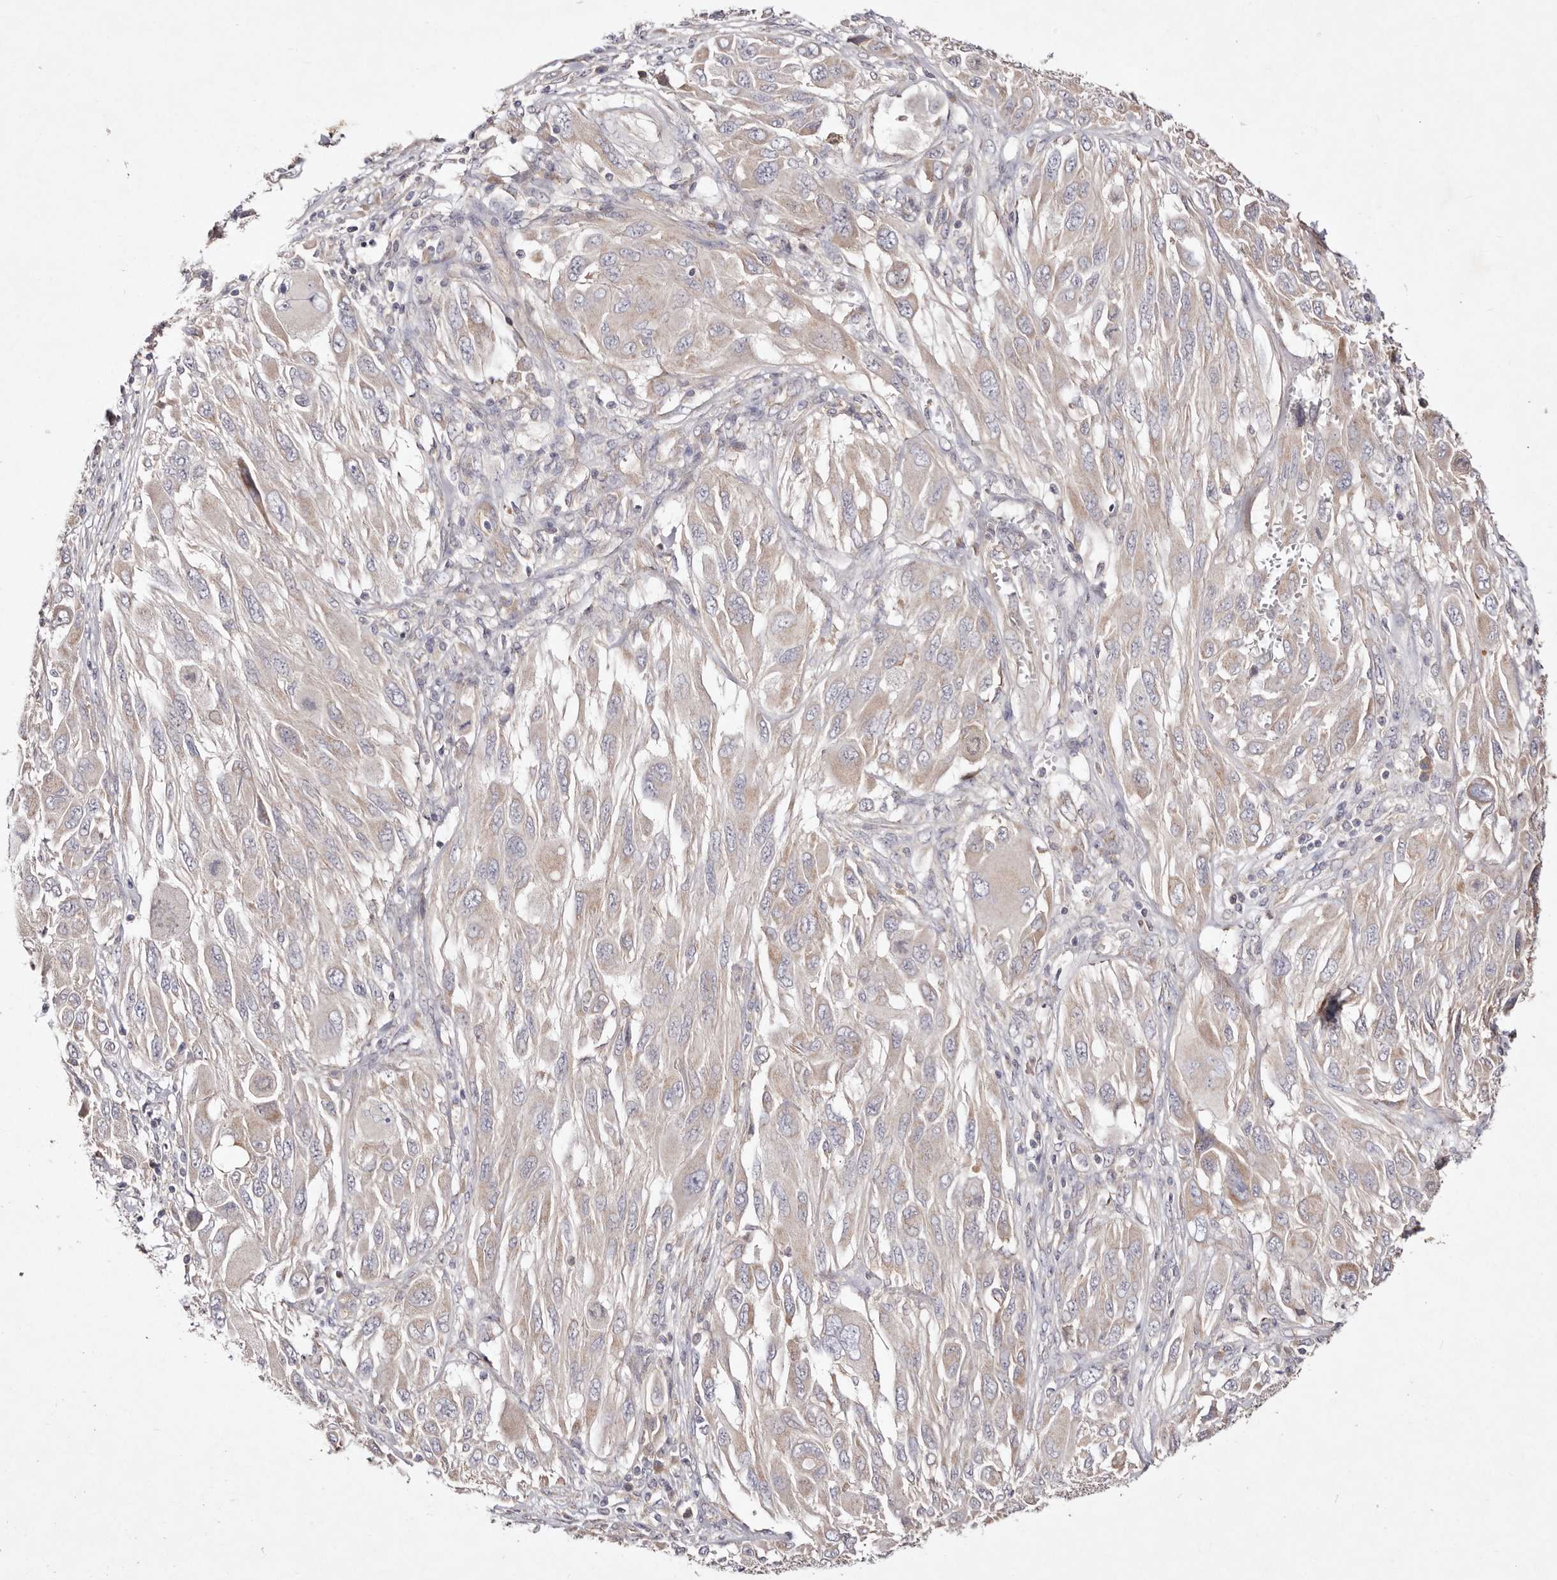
{"staining": {"intensity": "weak", "quantity": ">75%", "location": "cytoplasmic/membranous"}, "tissue": "melanoma", "cell_type": "Tumor cells", "image_type": "cancer", "snomed": [{"axis": "morphology", "description": "Malignant melanoma, NOS"}, {"axis": "topography", "description": "Skin"}], "caption": "Brown immunohistochemical staining in human melanoma reveals weak cytoplasmic/membranous positivity in approximately >75% of tumor cells.", "gene": "TSC2", "patient": {"sex": "female", "age": 91}}